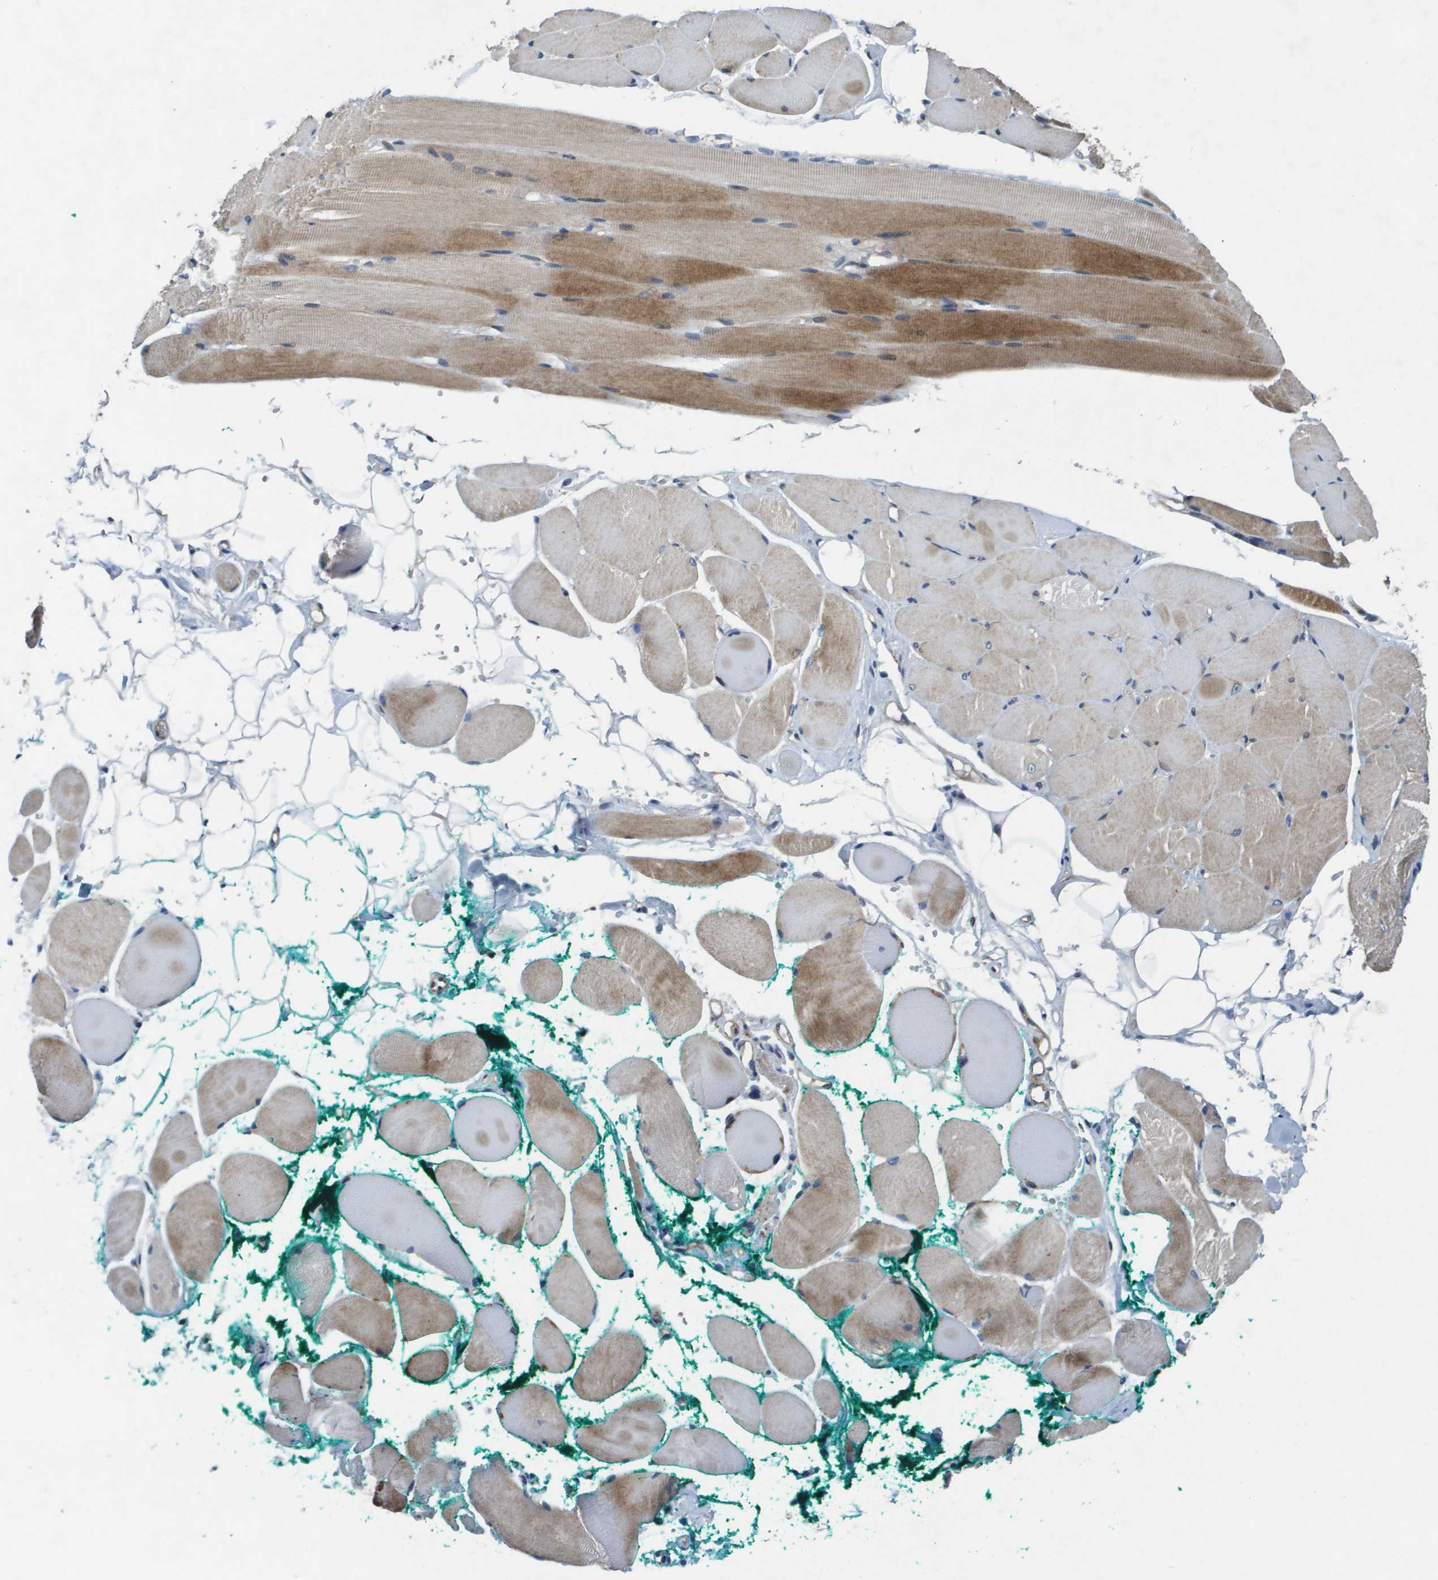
{"staining": {"intensity": "moderate", "quantity": ">75%", "location": "cytoplasmic/membranous"}, "tissue": "skeletal muscle", "cell_type": "Myocytes", "image_type": "normal", "snomed": [{"axis": "morphology", "description": "Normal tissue, NOS"}, {"axis": "topography", "description": "Skeletal muscle"}, {"axis": "topography", "description": "Peripheral nerve tissue"}], "caption": "The micrograph demonstrates immunohistochemical staining of normal skeletal muscle. There is moderate cytoplasmic/membranous staining is seen in approximately >75% of myocytes.", "gene": "SCN4B", "patient": {"sex": "female", "age": 84}}